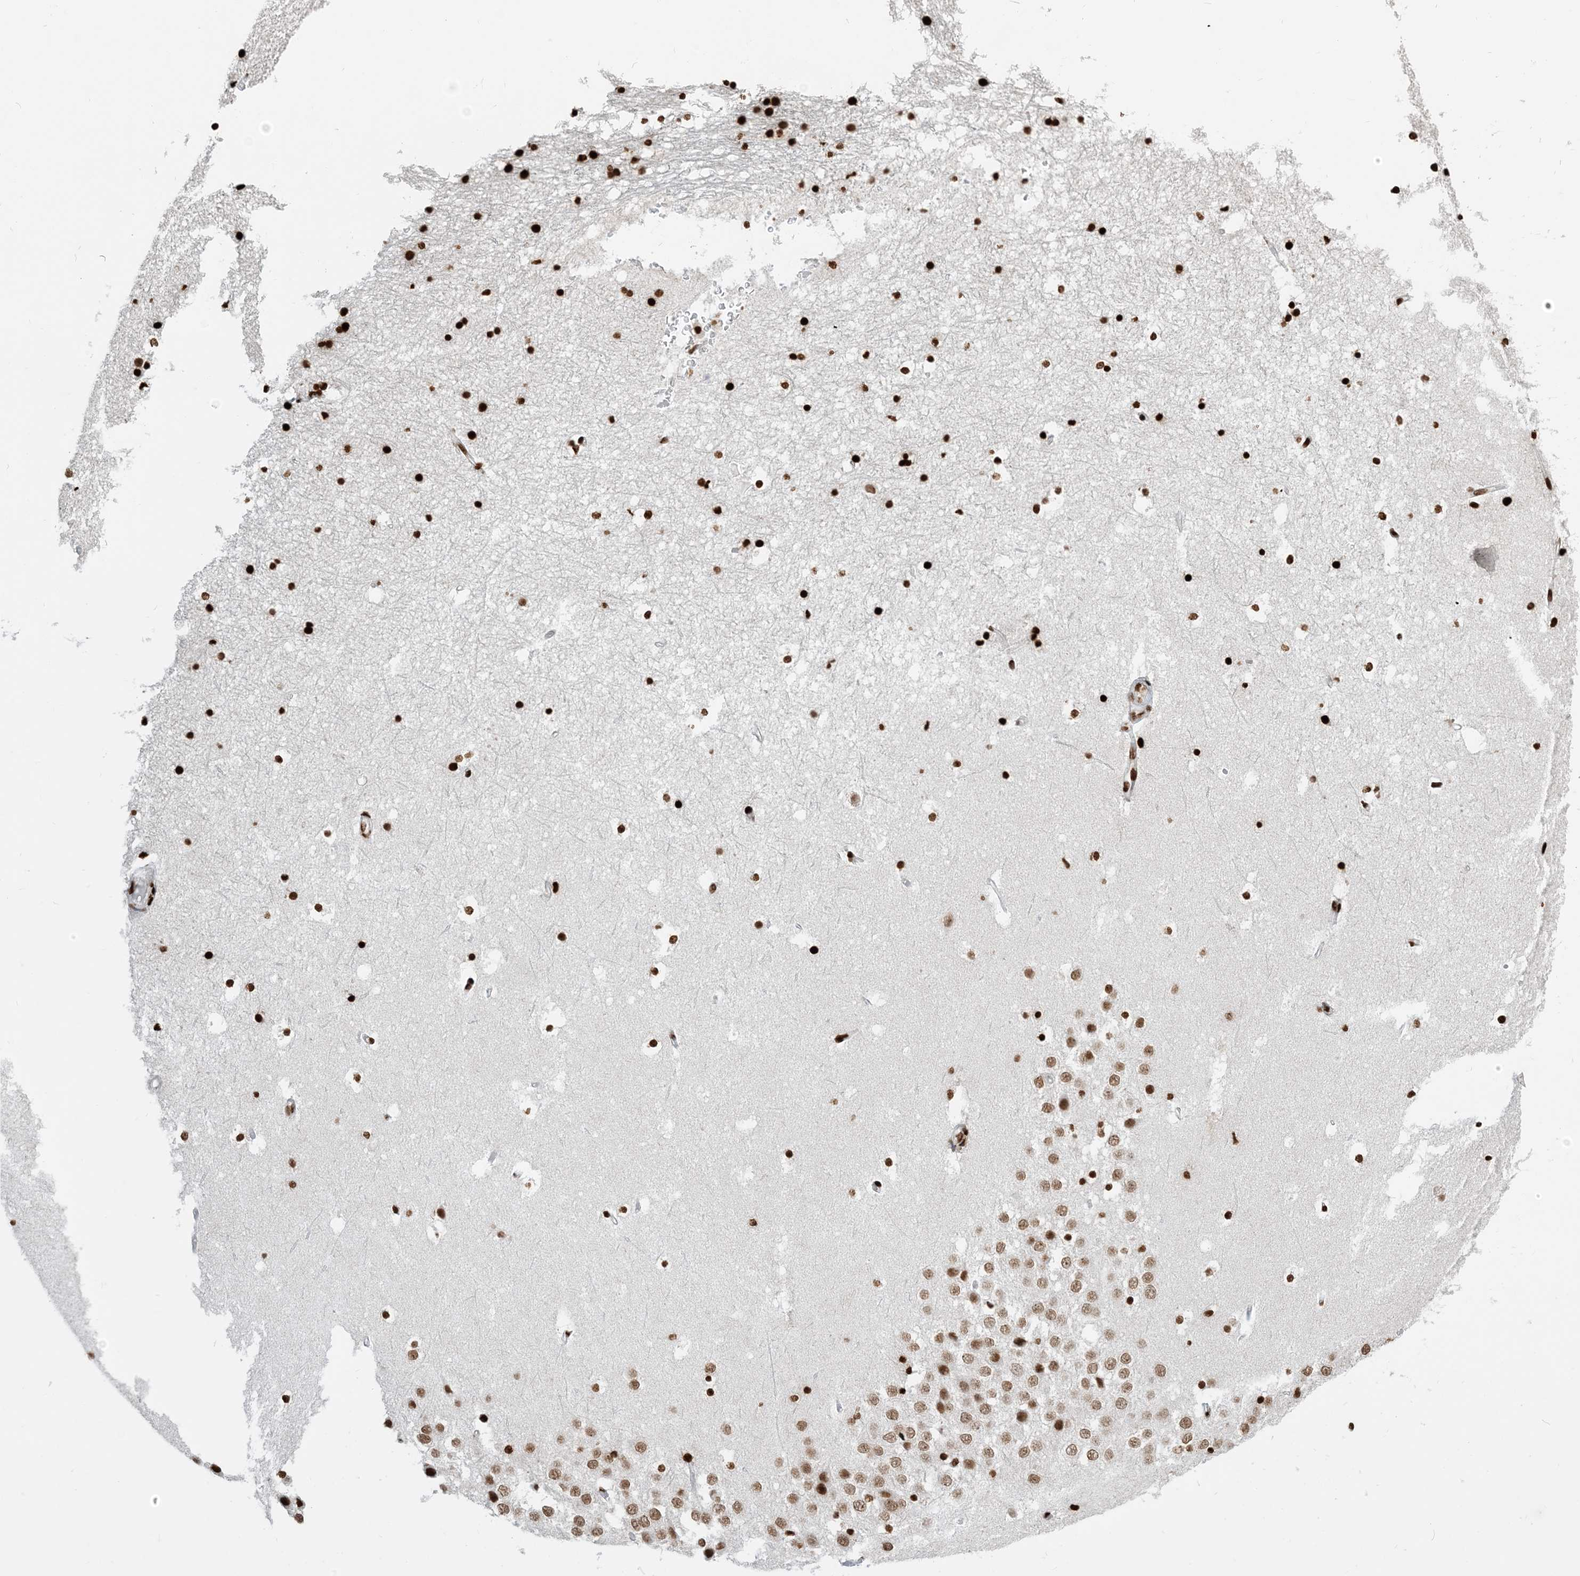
{"staining": {"intensity": "strong", "quantity": ">75%", "location": "nuclear"}, "tissue": "hippocampus", "cell_type": "Glial cells", "image_type": "normal", "snomed": [{"axis": "morphology", "description": "Normal tissue, NOS"}, {"axis": "topography", "description": "Hippocampus"}], "caption": "Glial cells show high levels of strong nuclear staining in approximately >75% of cells in benign hippocampus.", "gene": "H3", "patient": {"sex": "female", "age": 52}}